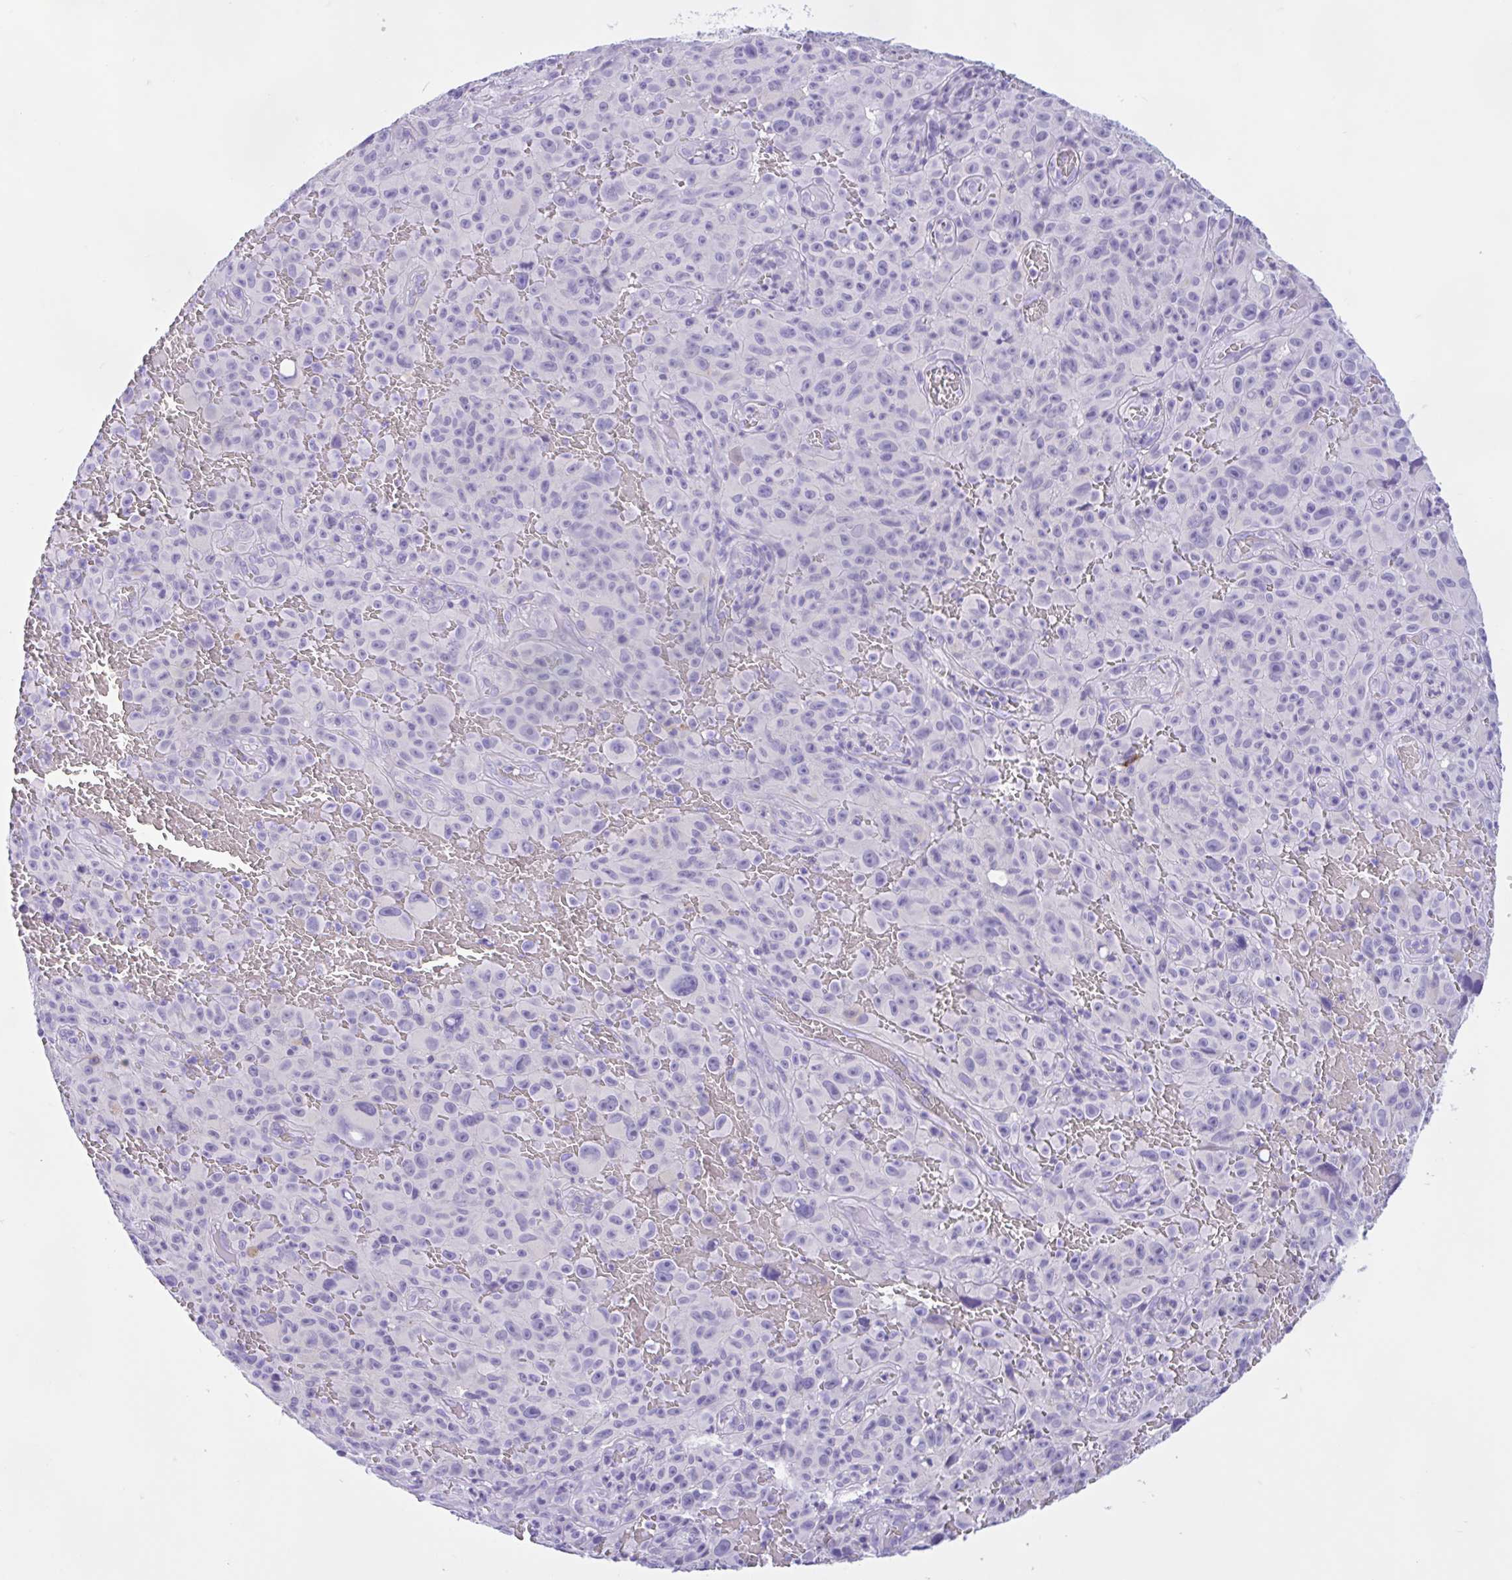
{"staining": {"intensity": "negative", "quantity": "none", "location": "none"}, "tissue": "melanoma", "cell_type": "Tumor cells", "image_type": "cancer", "snomed": [{"axis": "morphology", "description": "Malignant melanoma, NOS"}, {"axis": "topography", "description": "Skin"}], "caption": "Tumor cells show no significant staining in melanoma.", "gene": "ZNF319", "patient": {"sex": "female", "age": 82}}